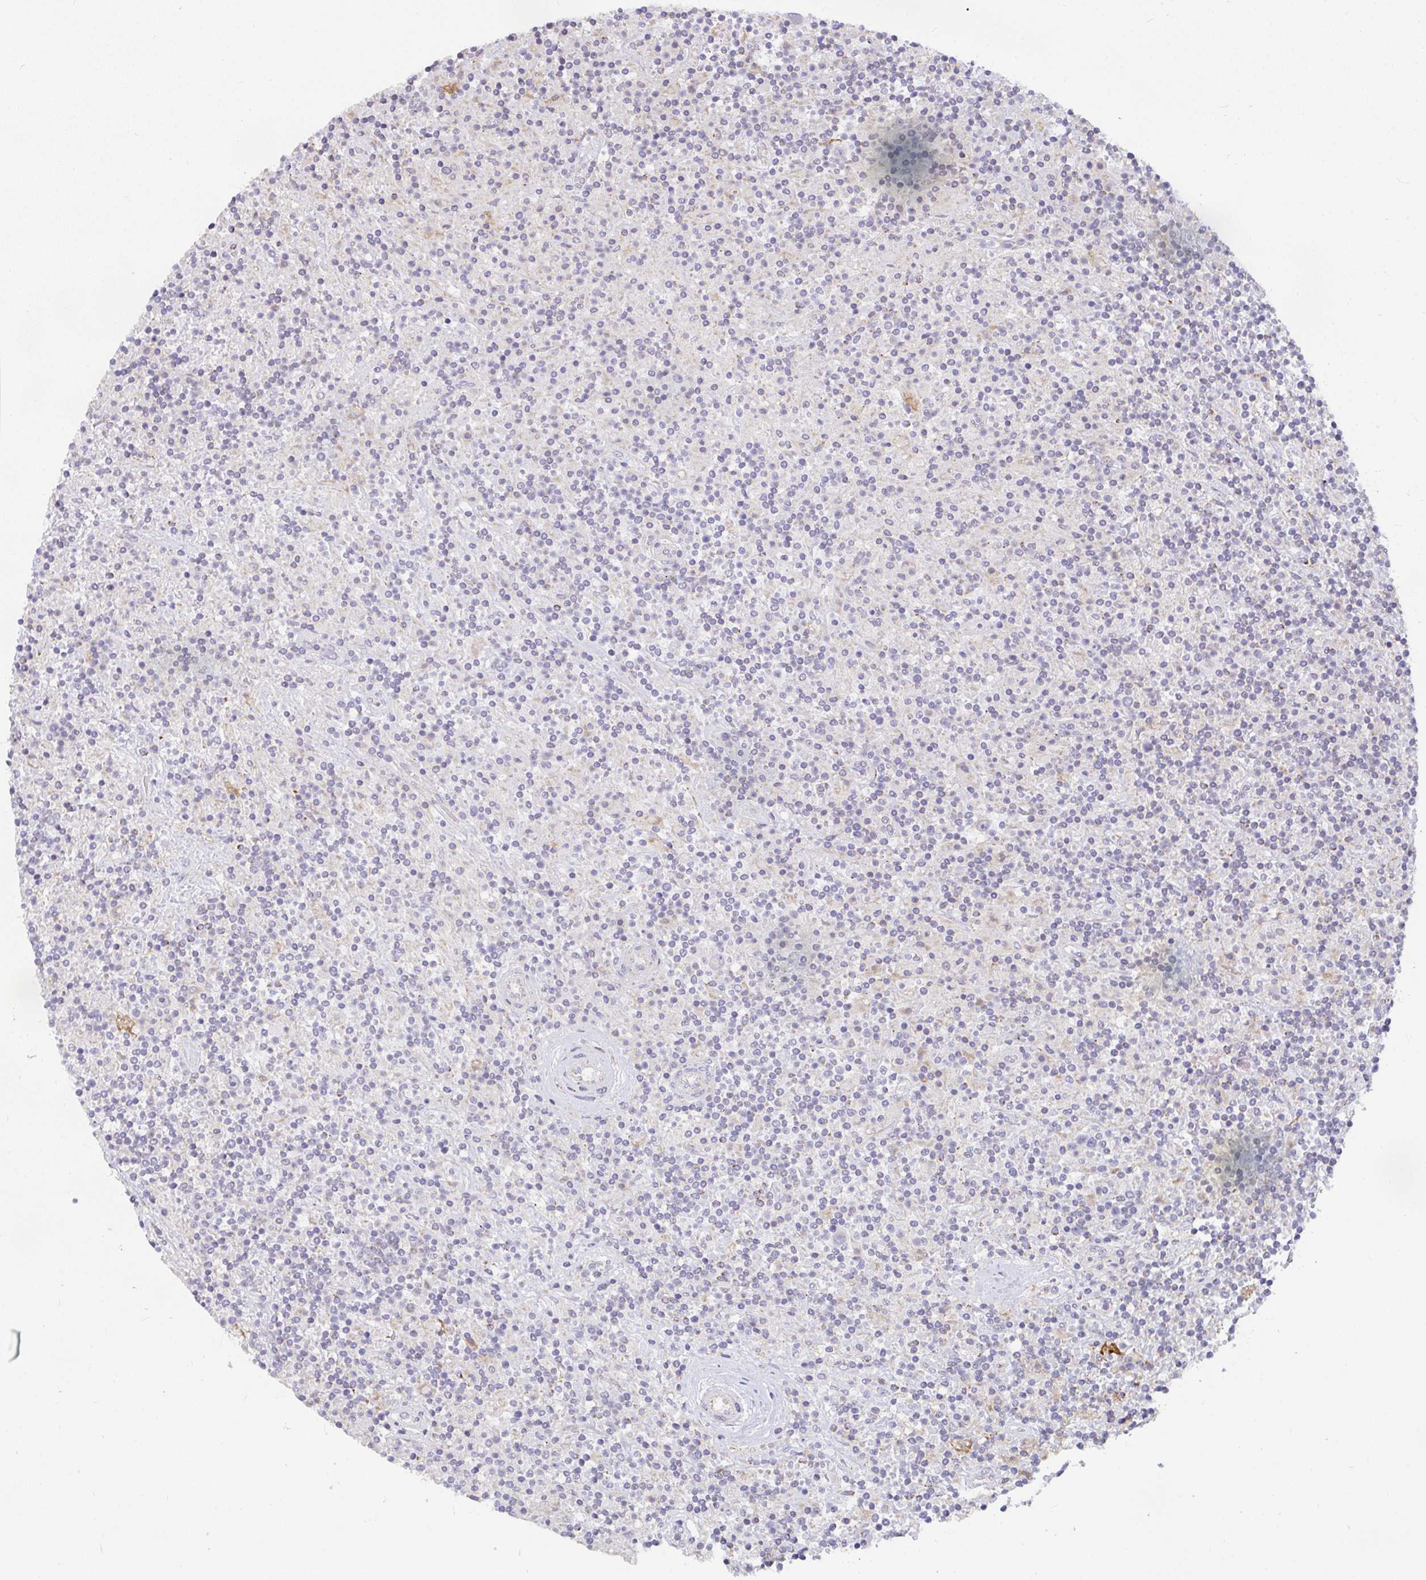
{"staining": {"intensity": "negative", "quantity": "none", "location": "none"}, "tissue": "lymphoma", "cell_type": "Tumor cells", "image_type": "cancer", "snomed": [{"axis": "morphology", "description": "Hodgkin's disease, NOS"}, {"axis": "topography", "description": "Lymph node"}], "caption": "Immunohistochemical staining of human Hodgkin's disease displays no significant positivity in tumor cells. Brightfield microscopy of IHC stained with DAB (3,3'-diaminobenzidine) (brown) and hematoxylin (blue), captured at high magnification.", "gene": "SRRM4", "patient": {"sex": "male", "age": 70}}